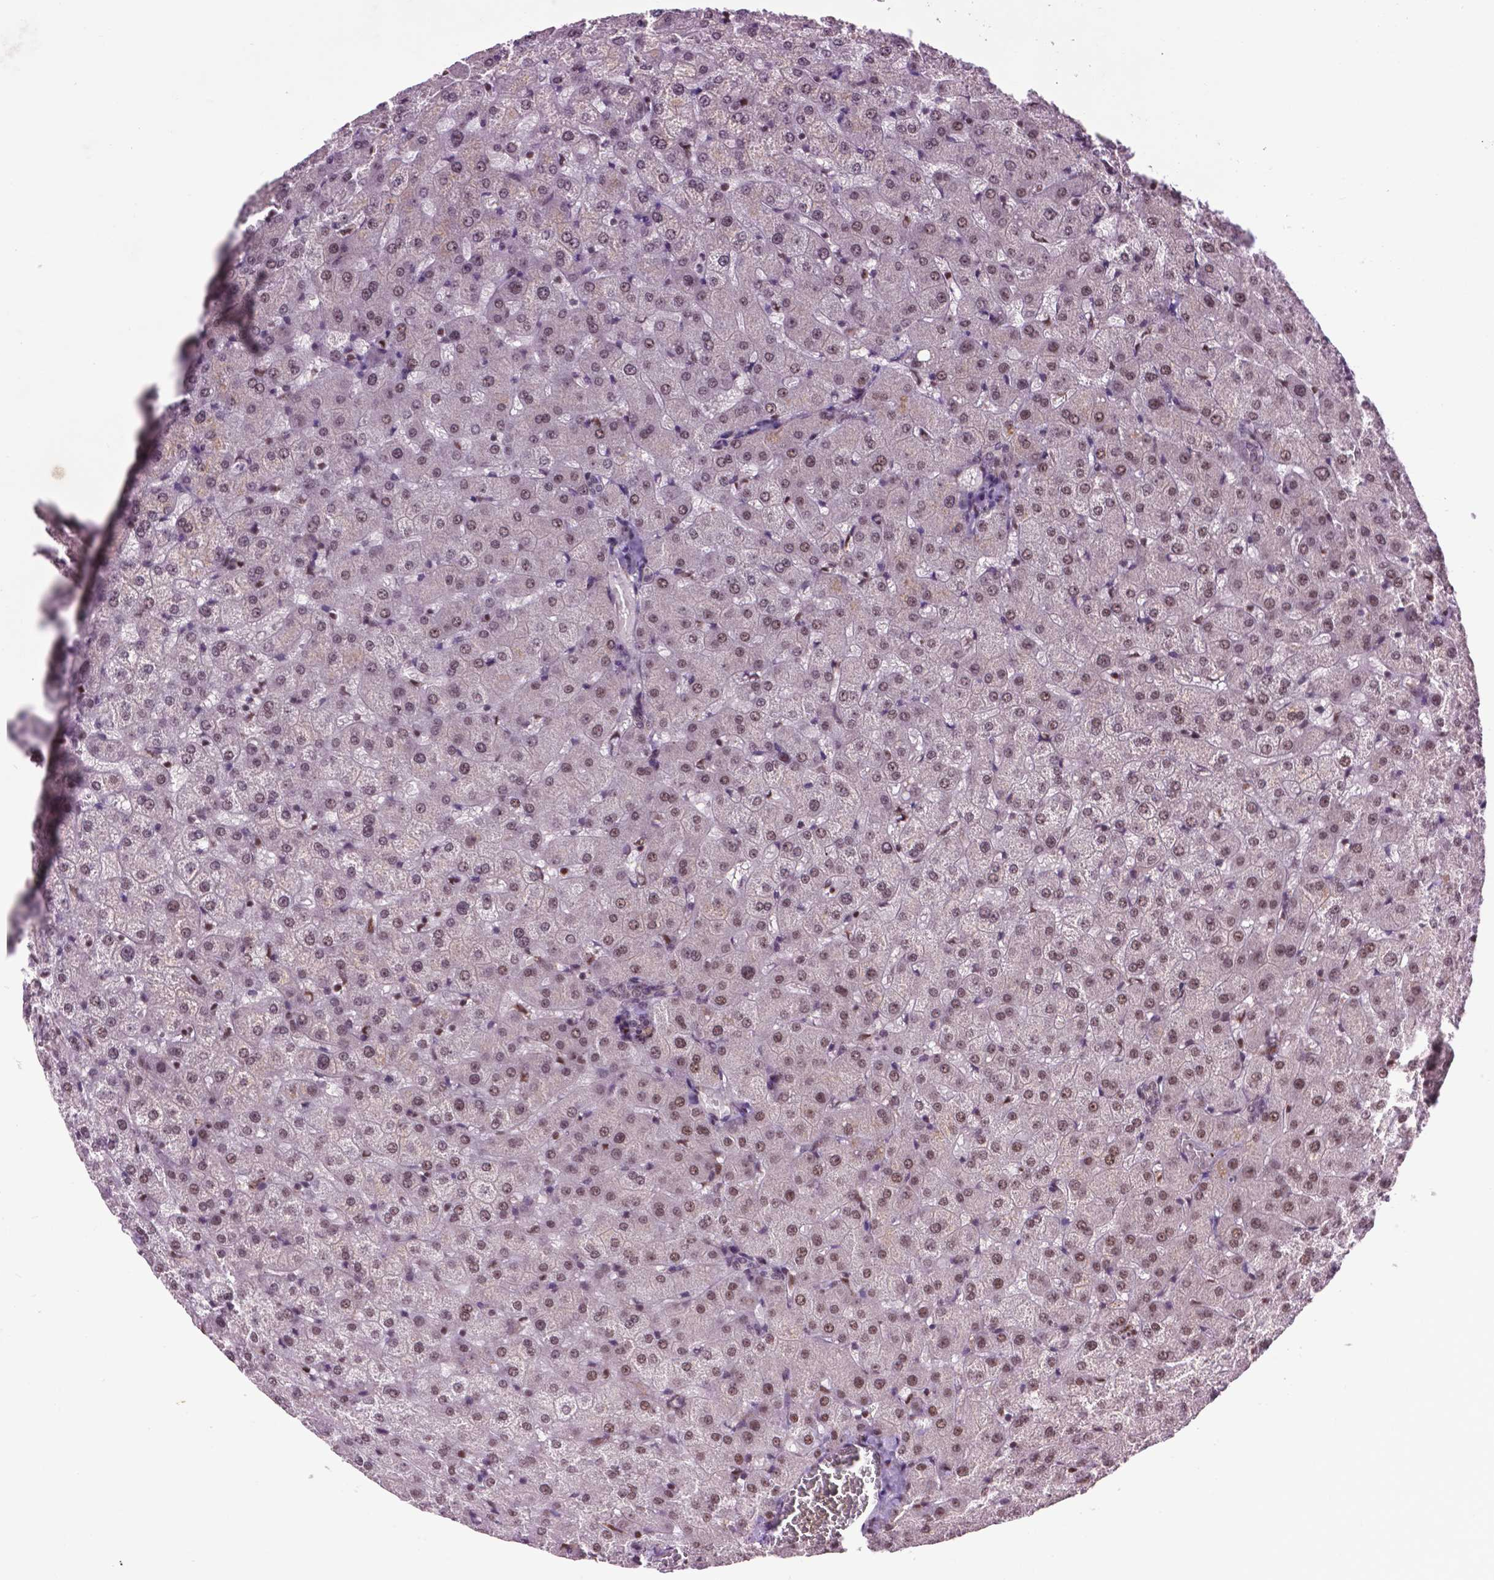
{"staining": {"intensity": "weak", "quantity": "25%-75%", "location": "nuclear"}, "tissue": "liver", "cell_type": "Cholangiocytes", "image_type": "normal", "snomed": [{"axis": "morphology", "description": "Normal tissue, NOS"}, {"axis": "topography", "description": "Liver"}], "caption": "Immunohistochemistry (IHC) (DAB (3,3'-diaminobenzidine)) staining of normal liver shows weak nuclear protein expression in approximately 25%-75% of cholangiocytes. The staining was performed using DAB to visualize the protein expression in brown, while the nuclei were stained in blue with hematoxylin (Magnification: 20x).", "gene": "EAF1", "patient": {"sex": "female", "age": 50}}